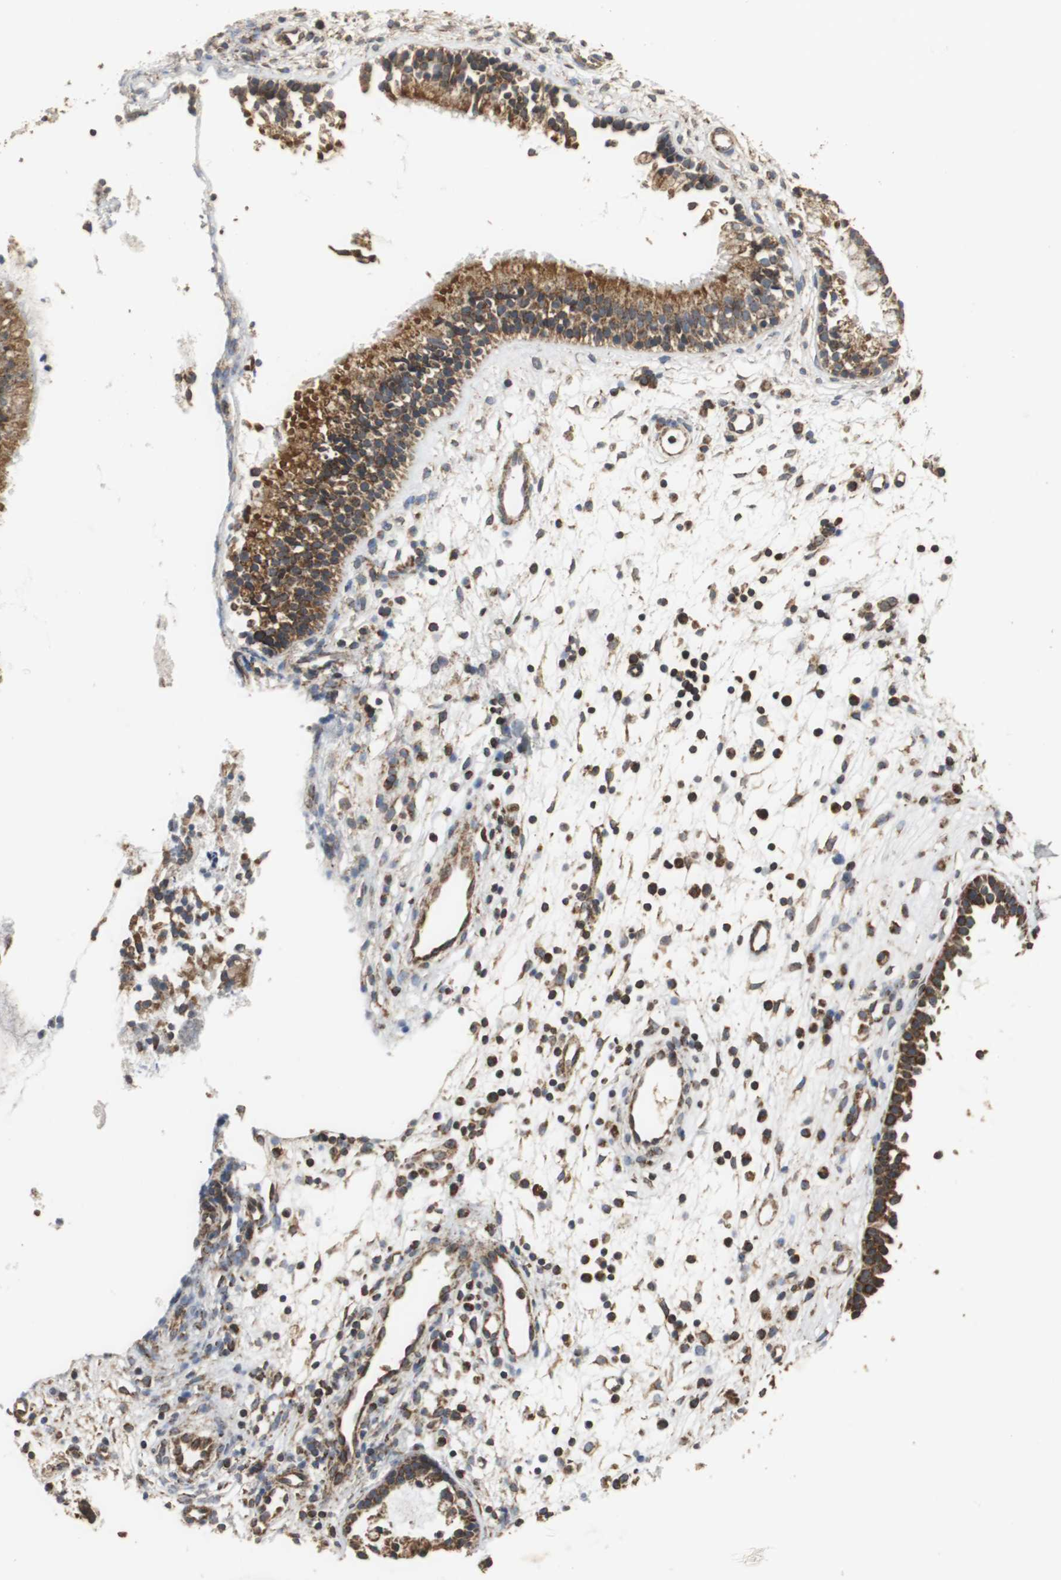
{"staining": {"intensity": "moderate", "quantity": ">75%", "location": "cytoplasmic/membranous"}, "tissue": "nasopharynx", "cell_type": "Respiratory epithelial cells", "image_type": "normal", "snomed": [{"axis": "morphology", "description": "Normal tissue, NOS"}, {"axis": "topography", "description": "Nasopharynx"}], "caption": "A medium amount of moderate cytoplasmic/membranous positivity is seen in about >75% of respiratory epithelial cells in unremarkable nasopharynx. The staining was performed using DAB to visualize the protein expression in brown, while the nuclei were stained in blue with hematoxylin (Magnification: 20x).", "gene": "NNT", "patient": {"sex": "male", "age": 21}}